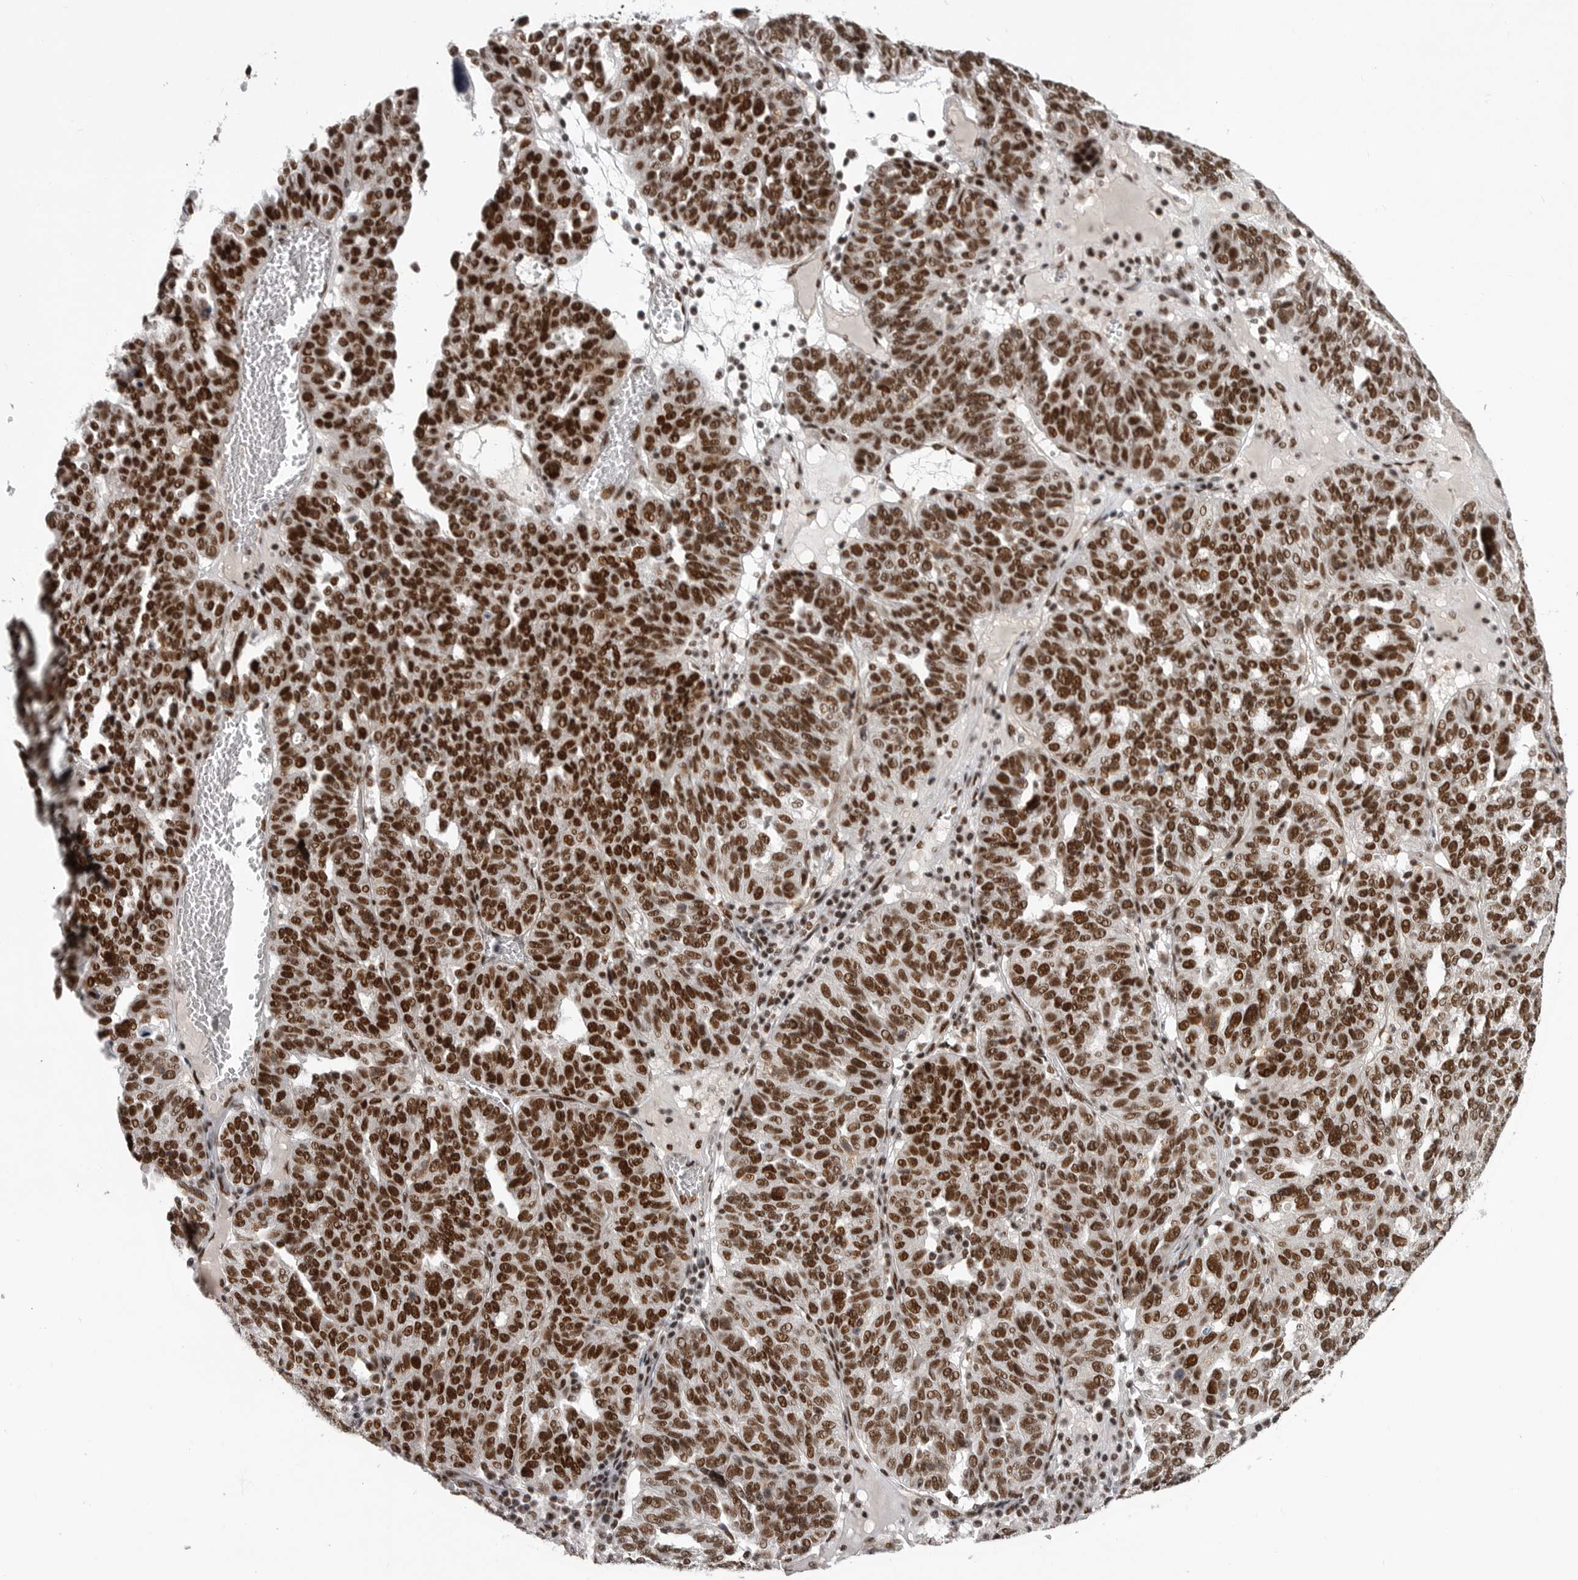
{"staining": {"intensity": "strong", "quantity": ">75%", "location": "nuclear"}, "tissue": "ovarian cancer", "cell_type": "Tumor cells", "image_type": "cancer", "snomed": [{"axis": "morphology", "description": "Cystadenocarcinoma, serous, NOS"}, {"axis": "topography", "description": "Ovary"}], "caption": "Strong nuclear positivity is appreciated in about >75% of tumor cells in ovarian cancer. (IHC, brightfield microscopy, high magnification).", "gene": "PPP1R8", "patient": {"sex": "female", "age": 59}}